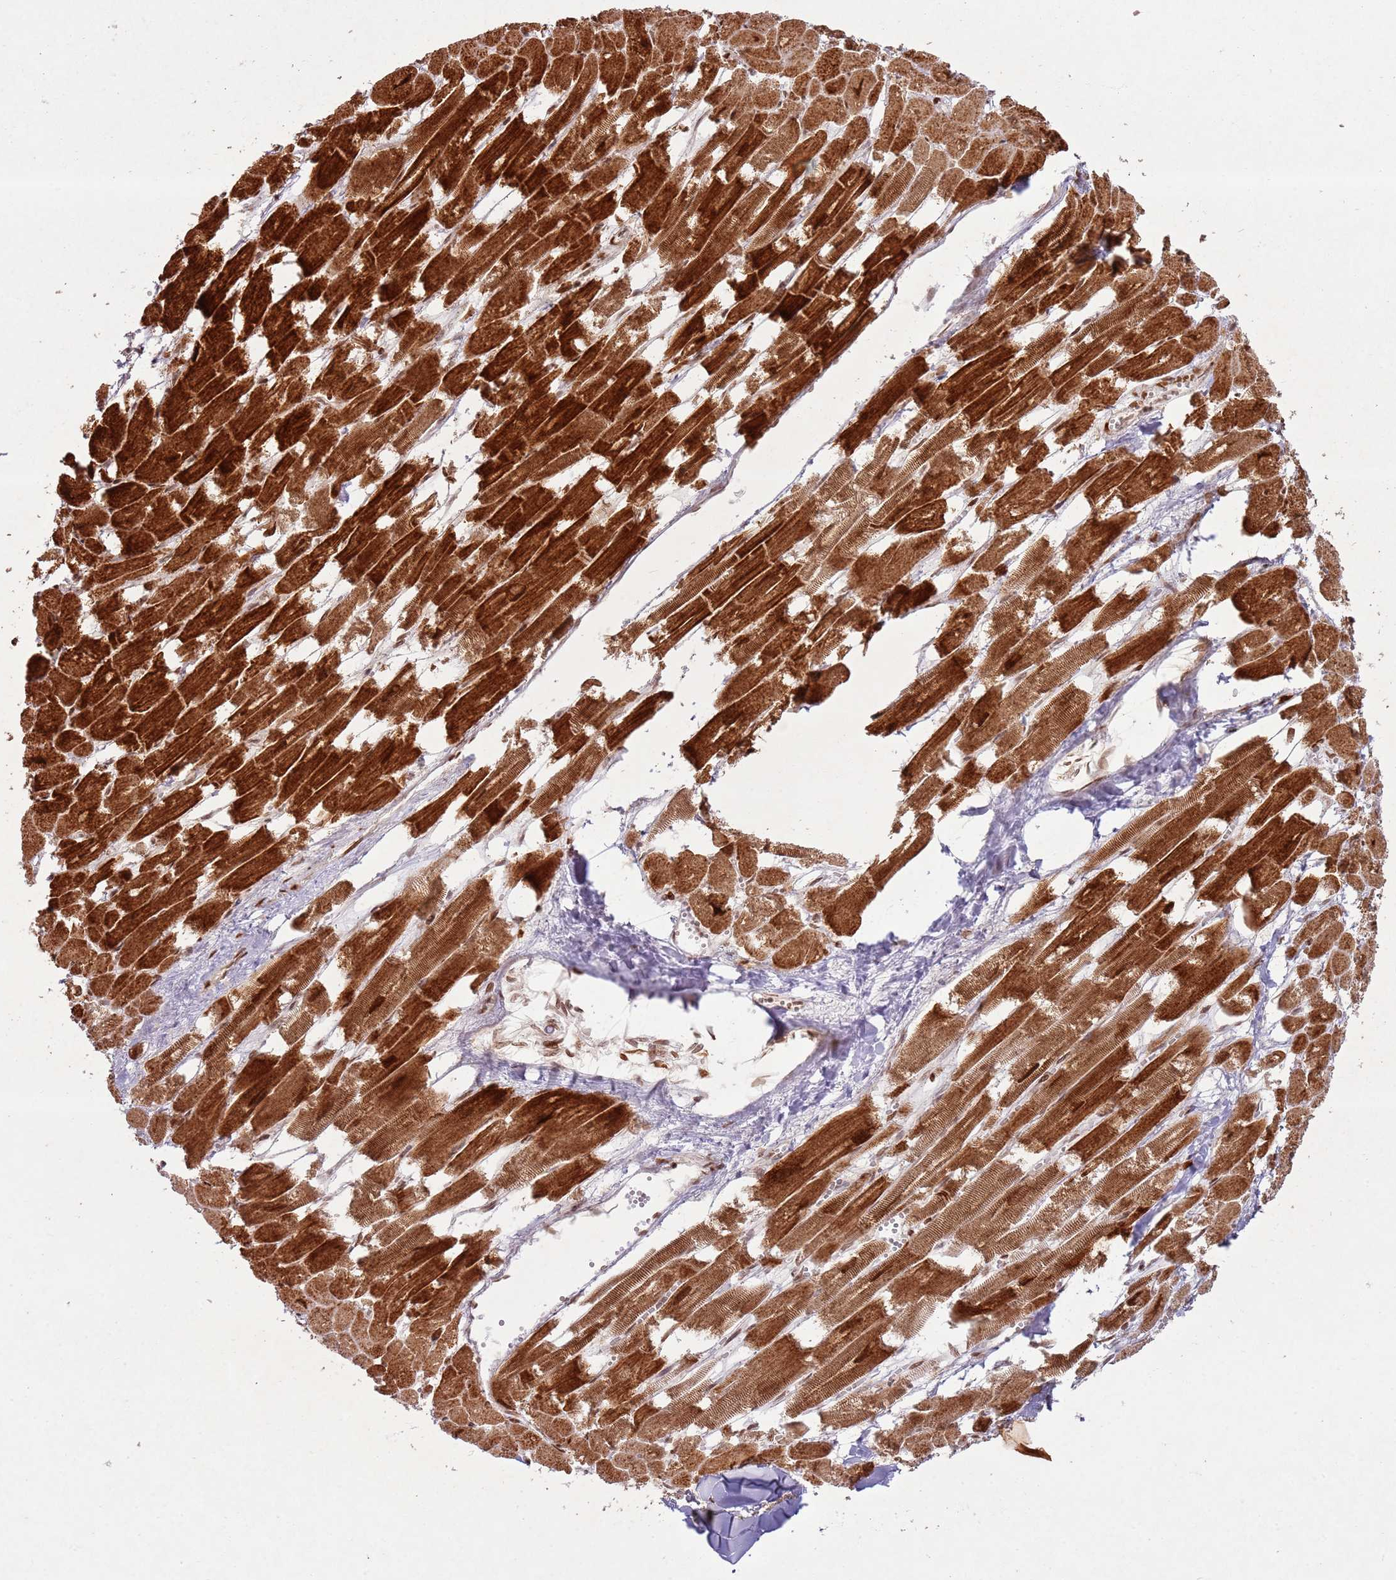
{"staining": {"intensity": "strong", "quantity": ">75%", "location": "cytoplasmic/membranous"}, "tissue": "heart muscle", "cell_type": "Cardiomyocytes", "image_type": "normal", "snomed": [{"axis": "morphology", "description": "Normal tissue, NOS"}, {"axis": "topography", "description": "Heart"}], "caption": "Immunohistochemical staining of unremarkable heart muscle displays >75% levels of strong cytoplasmic/membranous protein expression in approximately >75% of cardiomyocytes. (Stains: DAB (3,3'-diaminobenzidine) in brown, nuclei in blue, Microscopy: brightfield microscopy at high magnification).", "gene": "KLHL36", "patient": {"sex": "male", "age": 54}}